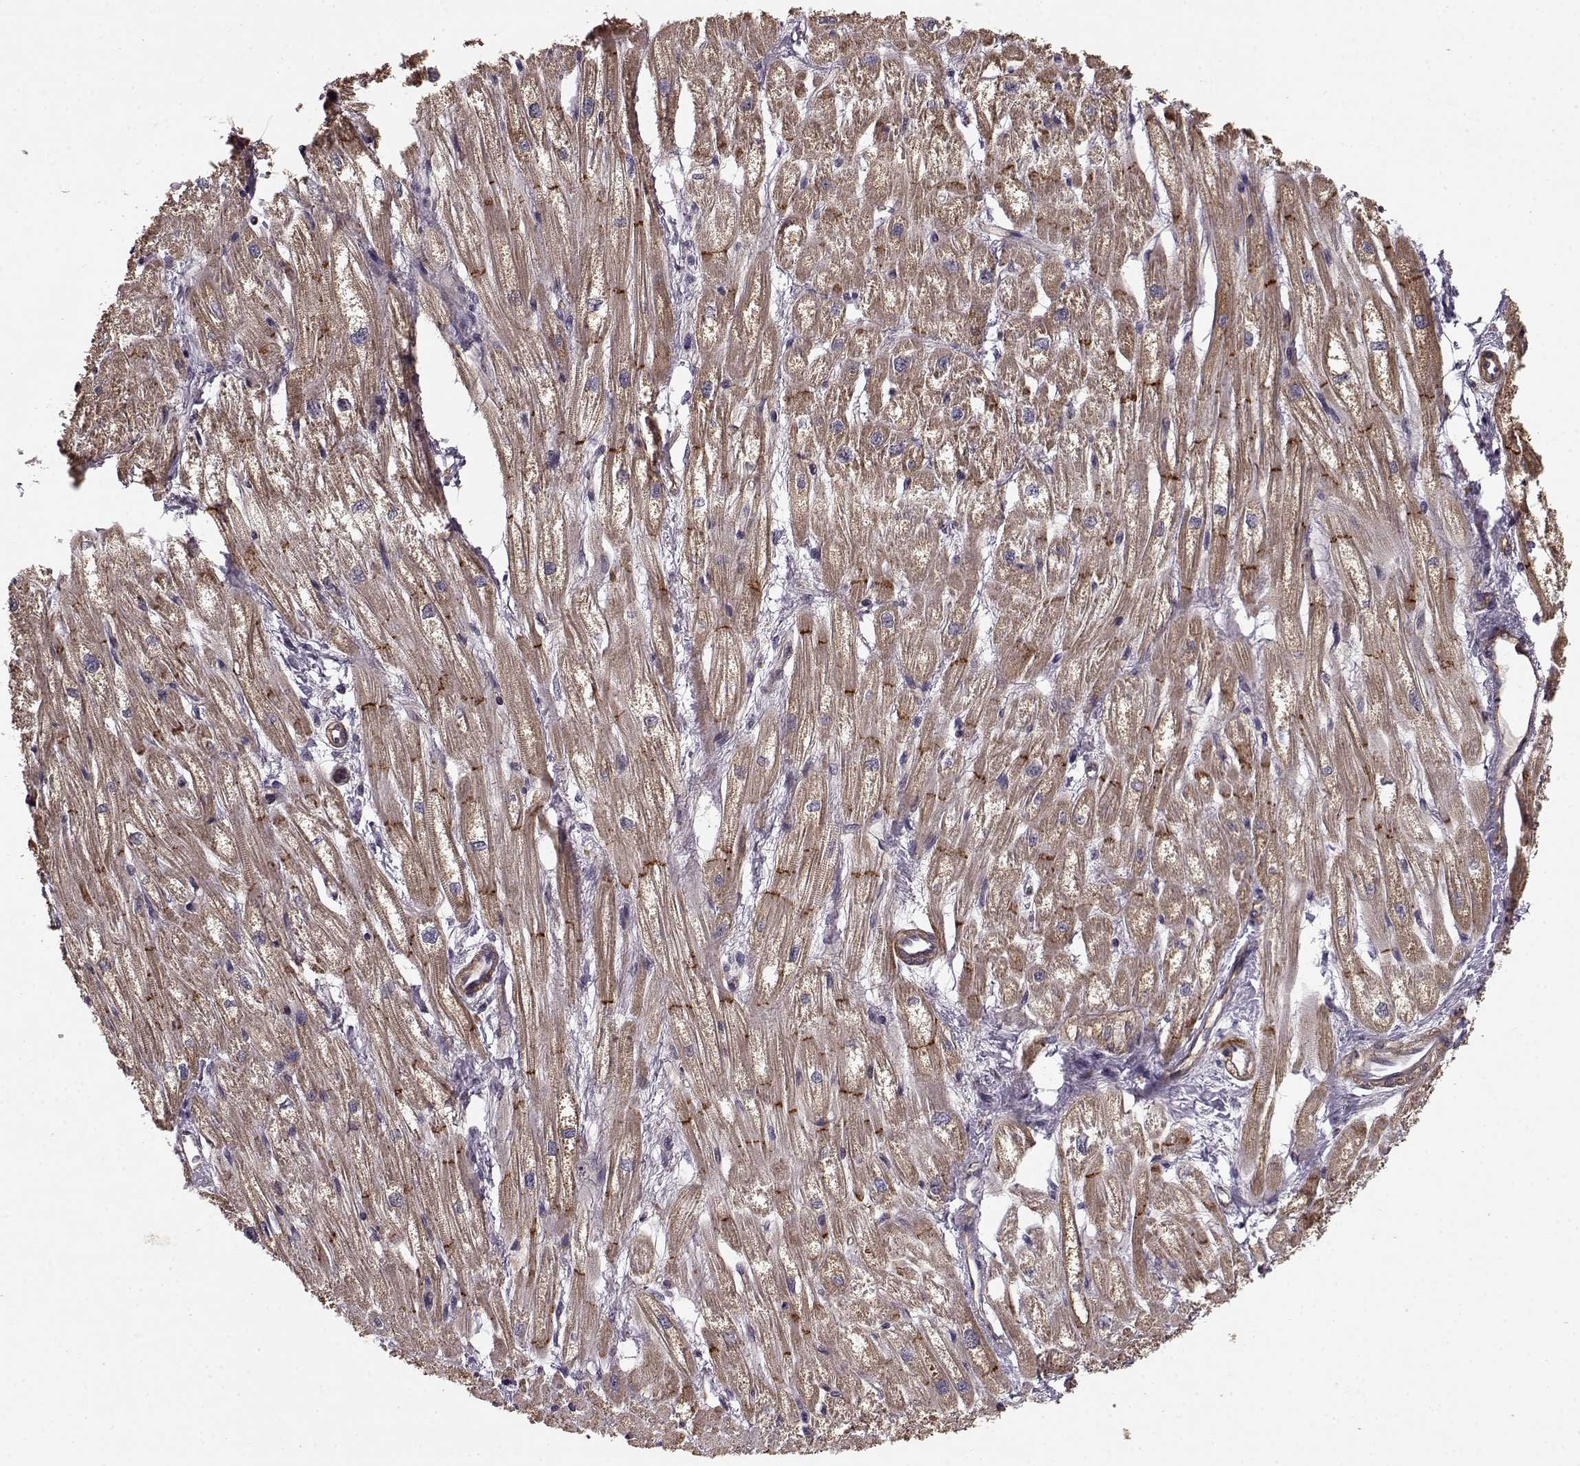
{"staining": {"intensity": "weak", "quantity": ">75%", "location": "cytoplasmic/membranous"}, "tissue": "heart muscle", "cell_type": "Cardiomyocytes", "image_type": "normal", "snomed": [{"axis": "morphology", "description": "Normal tissue, NOS"}, {"axis": "topography", "description": "Heart"}], "caption": "The immunohistochemical stain highlights weak cytoplasmic/membranous expression in cardiomyocytes of normal heart muscle. (Brightfield microscopy of DAB IHC at high magnification).", "gene": "BACH2", "patient": {"sex": "male", "age": 61}}